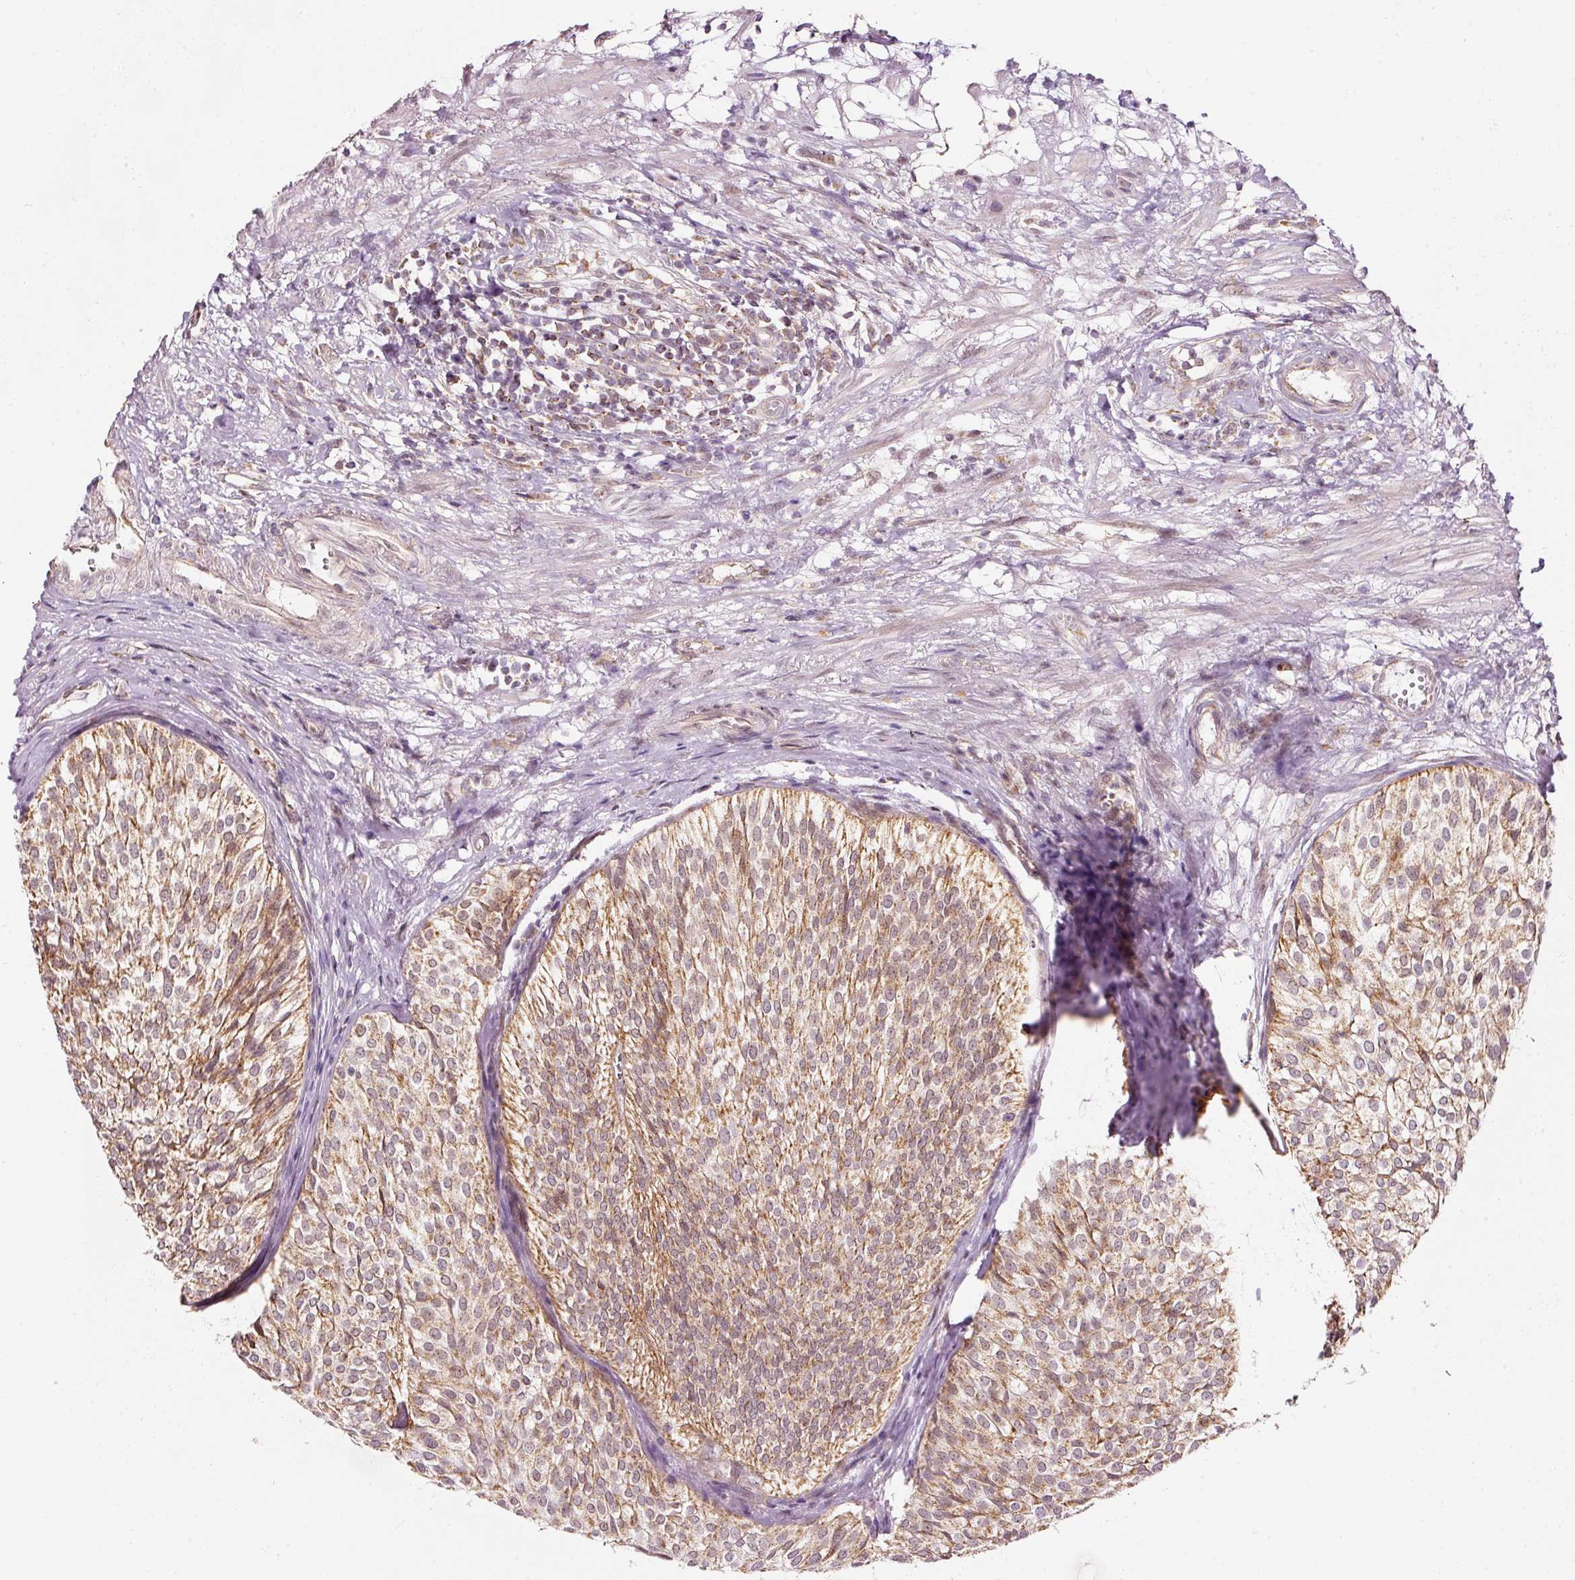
{"staining": {"intensity": "moderate", "quantity": ">75%", "location": "cytoplasmic/membranous"}, "tissue": "urothelial cancer", "cell_type": "Tumor cells", "image_type": "cancer", "snomed": [{"axis": "morphology", "description": "Urothelial carcinoma, Low grade"}, {"axis": "topography", "description": "Urinary bladder"}], "caption": "The photomicrograph reveals a brown stain indicating the presence of a protein in the cytoplasmic/membranous of tumor cells in low-grade urothelial carcinoma.", "gene": "ZNF460", "patient": {"sex": "male", "age": 91}}